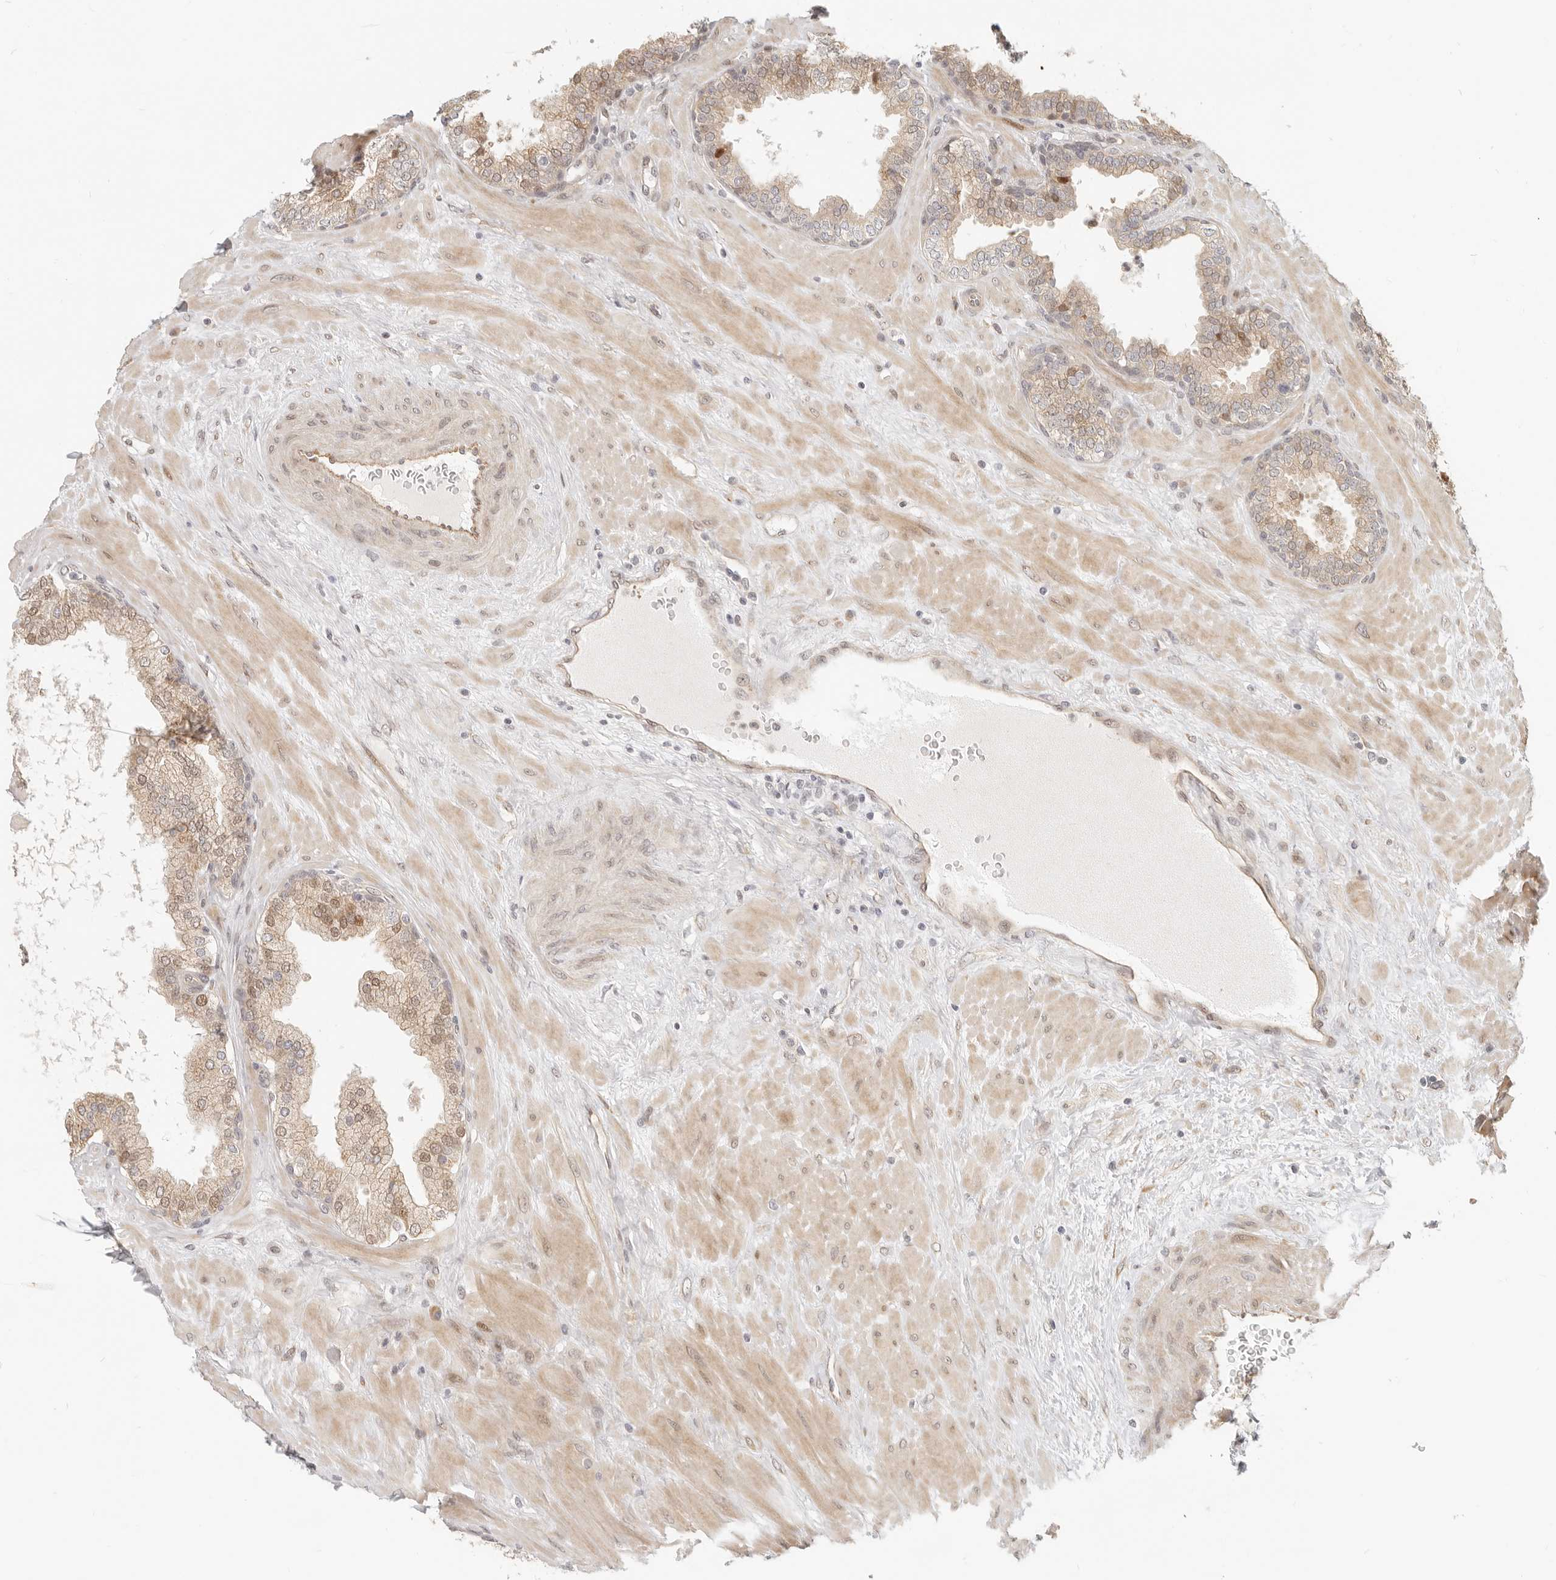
{"staining": {"intensity": "weak", "quantity": "<25%", "location": "cytoplasmic/membranous,nuclear"}, "tissue": "prostate", "cell_type": "Glandular cells", "image_type": "normal", "snomed": [{"axis": "morphology", "description": "Normal tissue, NOS"}, {"axis": "topography", "description": "Prostate"}], "caption": "Human prostate stained for a protein using IHC exhibits no expression in glandular cells.", "gene": "TUFT1", "patient": {"sex": "male", "age": 51}}